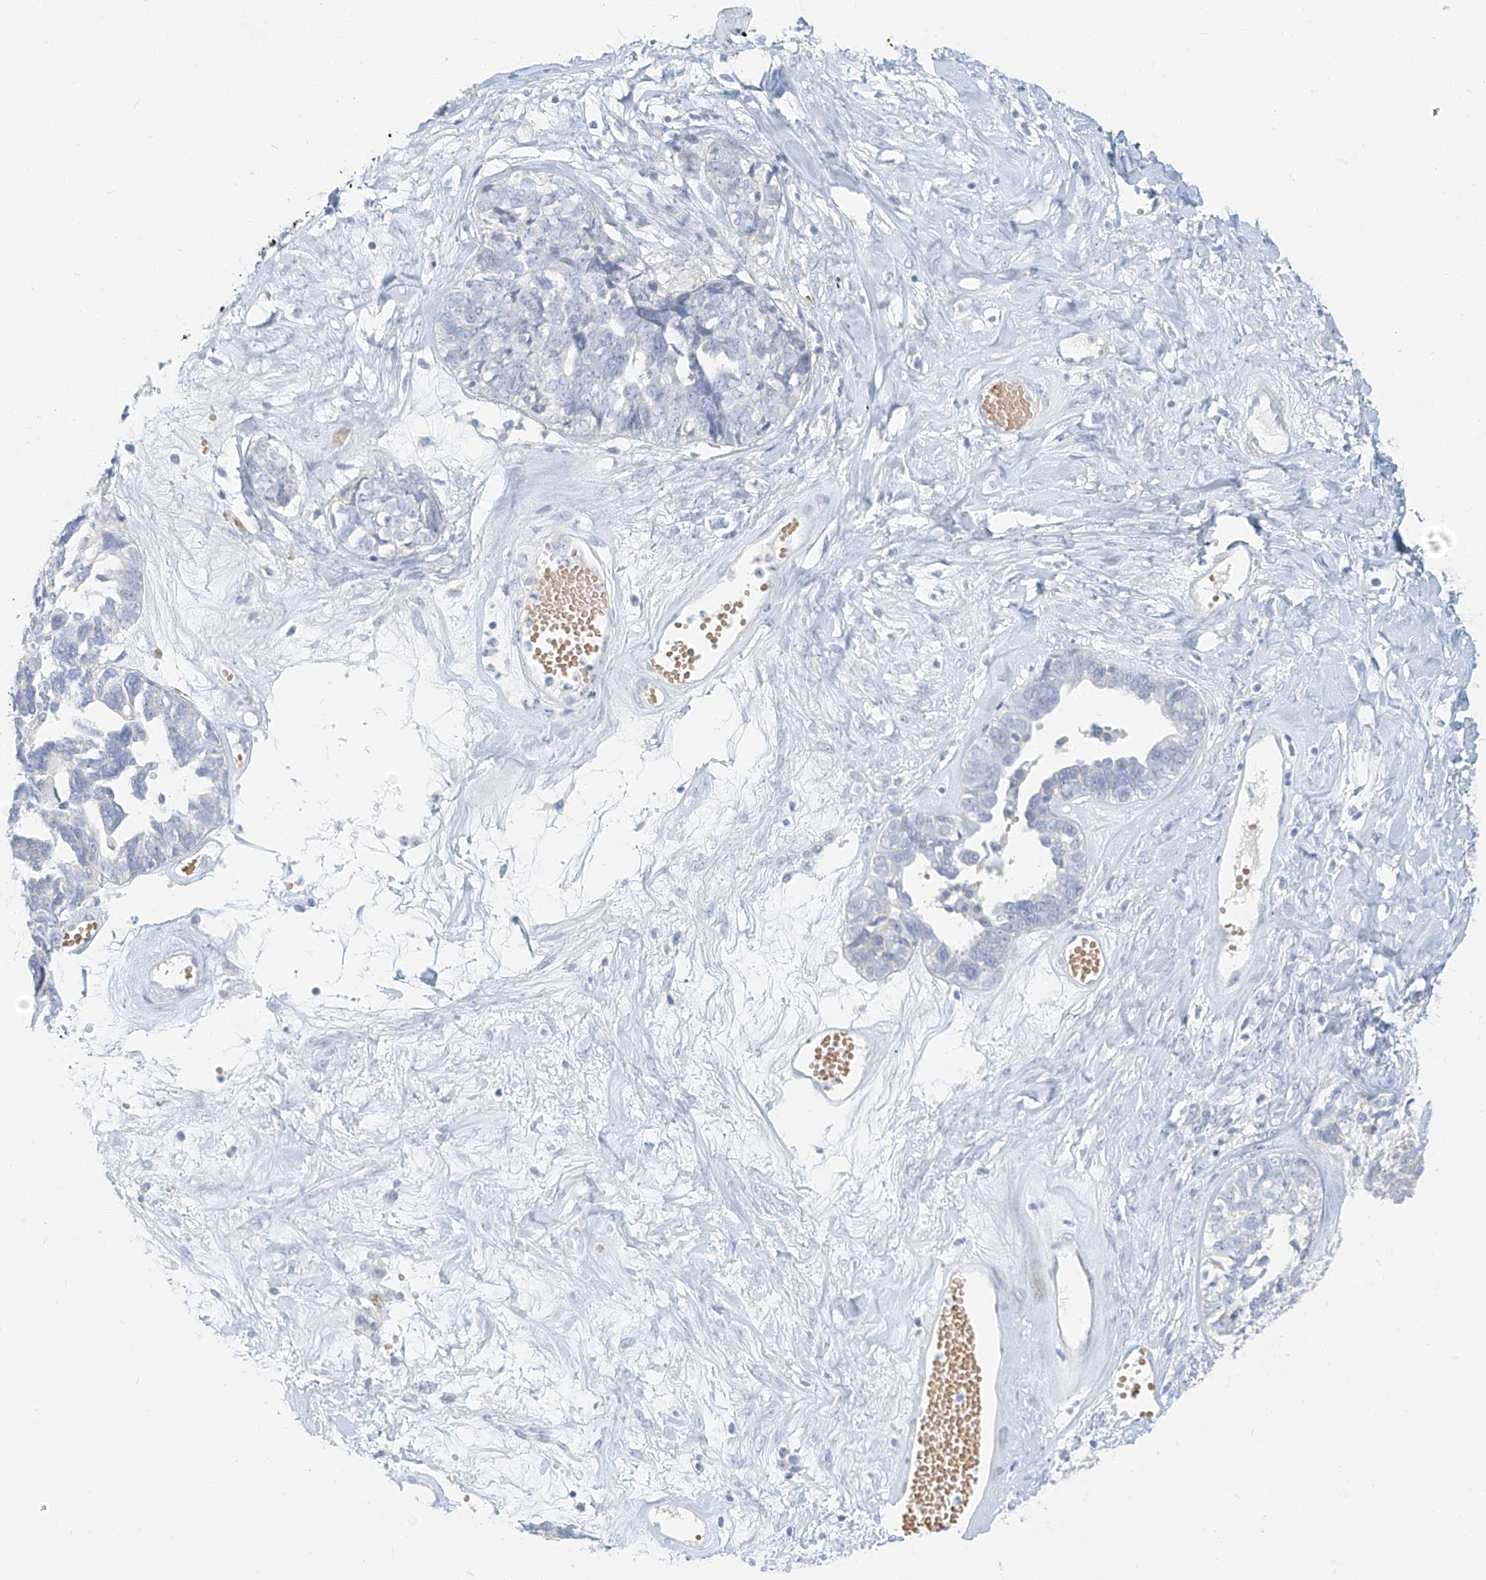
{"staining": {"intensity": "negative", "quantity": "none", "location": "none"}, "tissue": "ovarian cancer", "cell_type": "Tumor cells", "image_type": "cancer", "snomed": [{"axis": "morphology", "description": "Cystadenocarcinoma, serous, NOS"}, {"axis": "topography", "description": "Ovary"}], "caption": "Ovarian cancer (serous cystadenocarcinoma) stained for a protein using immunohistochemistry exhibits no expression tumor cells.", "gene": "PGC", "patient": {"sex": "female", "age": 79}}